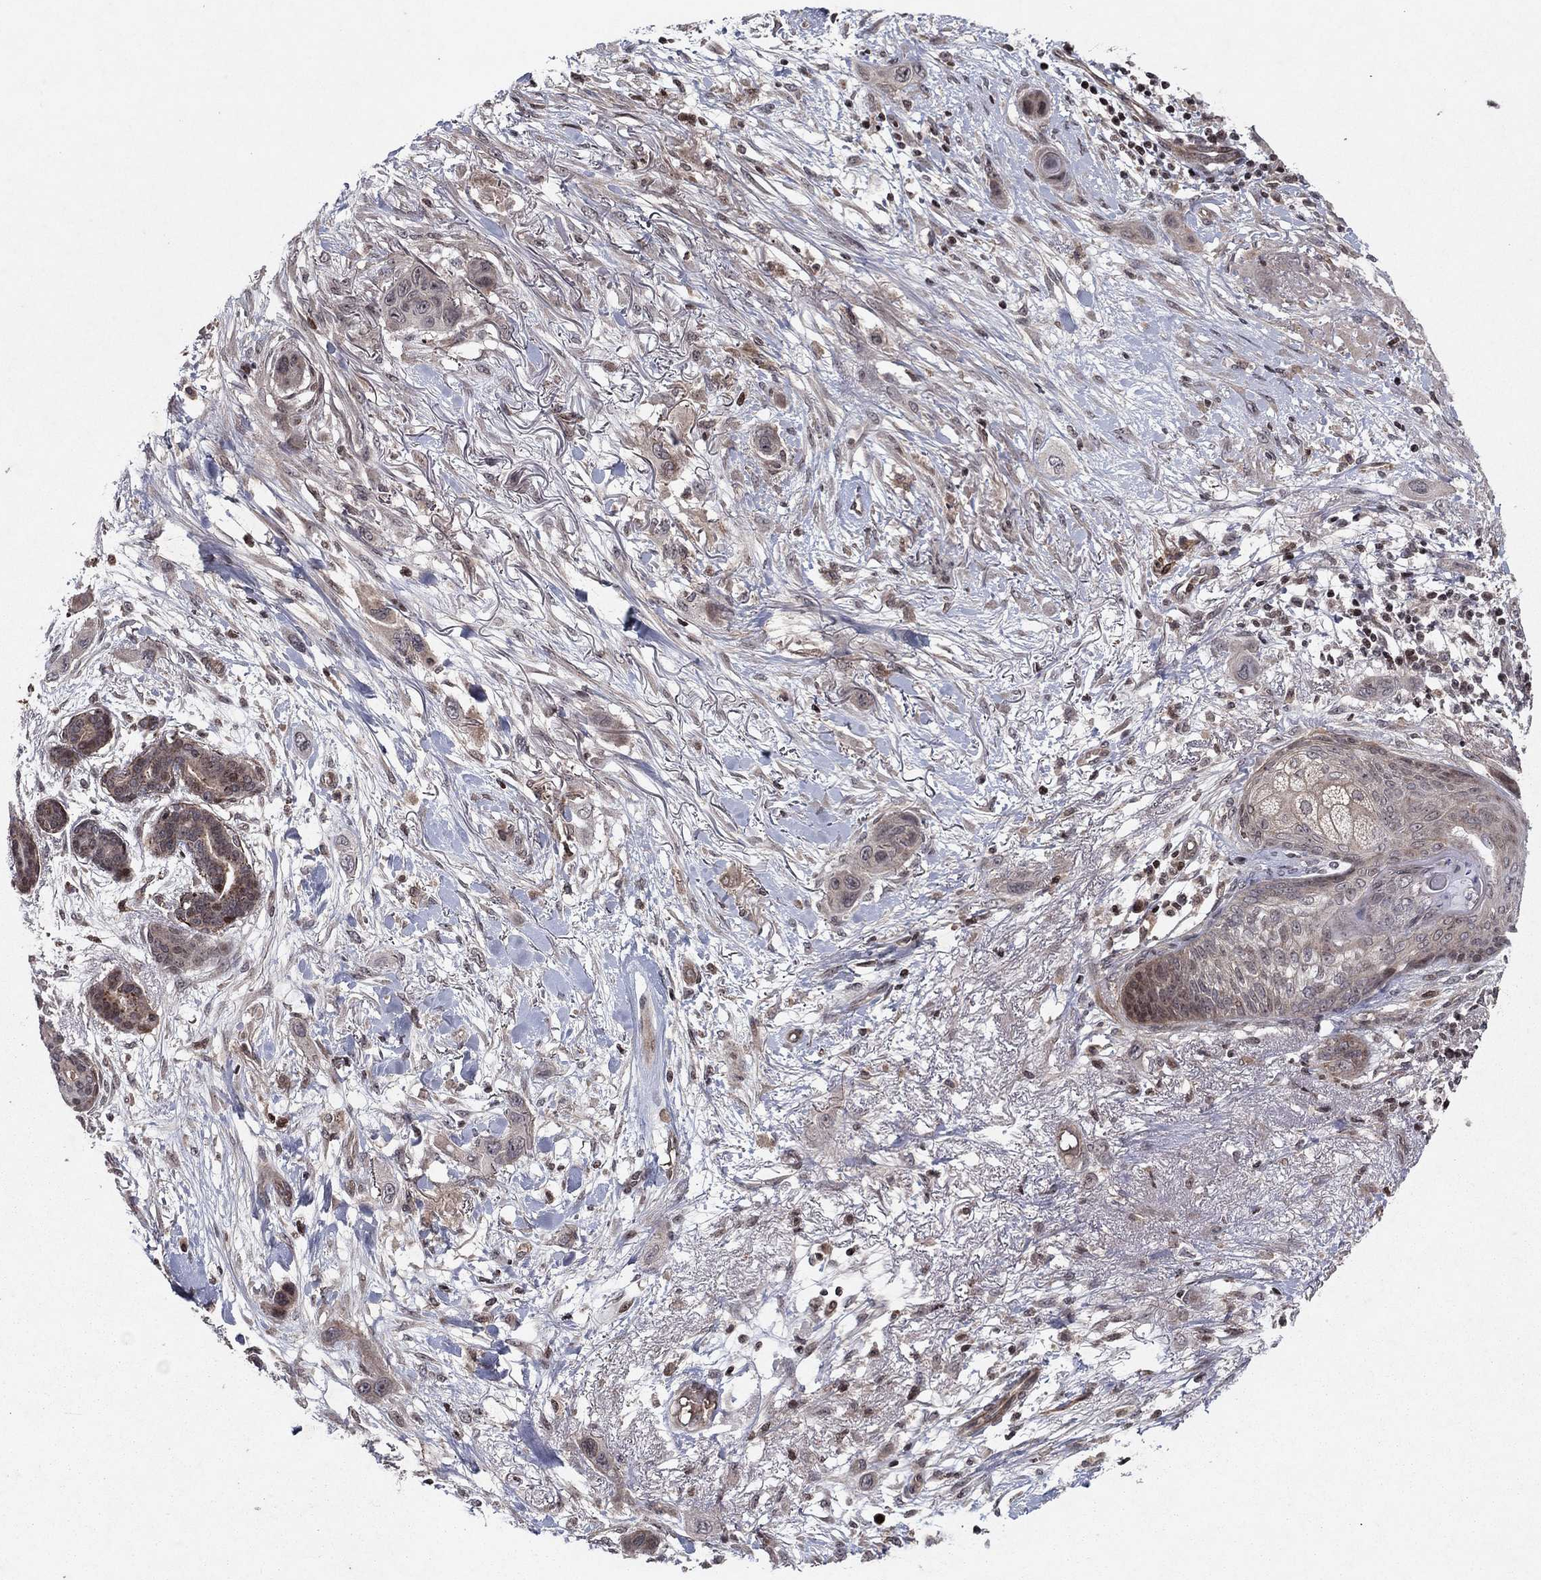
{"staining": {"intensity": "negative", "quantity": "none", "location": "none"}, "tissue": "skin cancer", "cell_type": "Tumor cells", "image_type": "cancer", "snomed": [{"axis": "morphology", "description": "Squamous cell carcinoma, NOS"}, {"axis": "topography", "description": "Skin"}], "caption": "Immunohistochemical staining of skin squamous cell carcinoma displays no significant staining in tumor cells.", "gene": "SORBS1", "patient": {"sex": "male", "age": 79}}